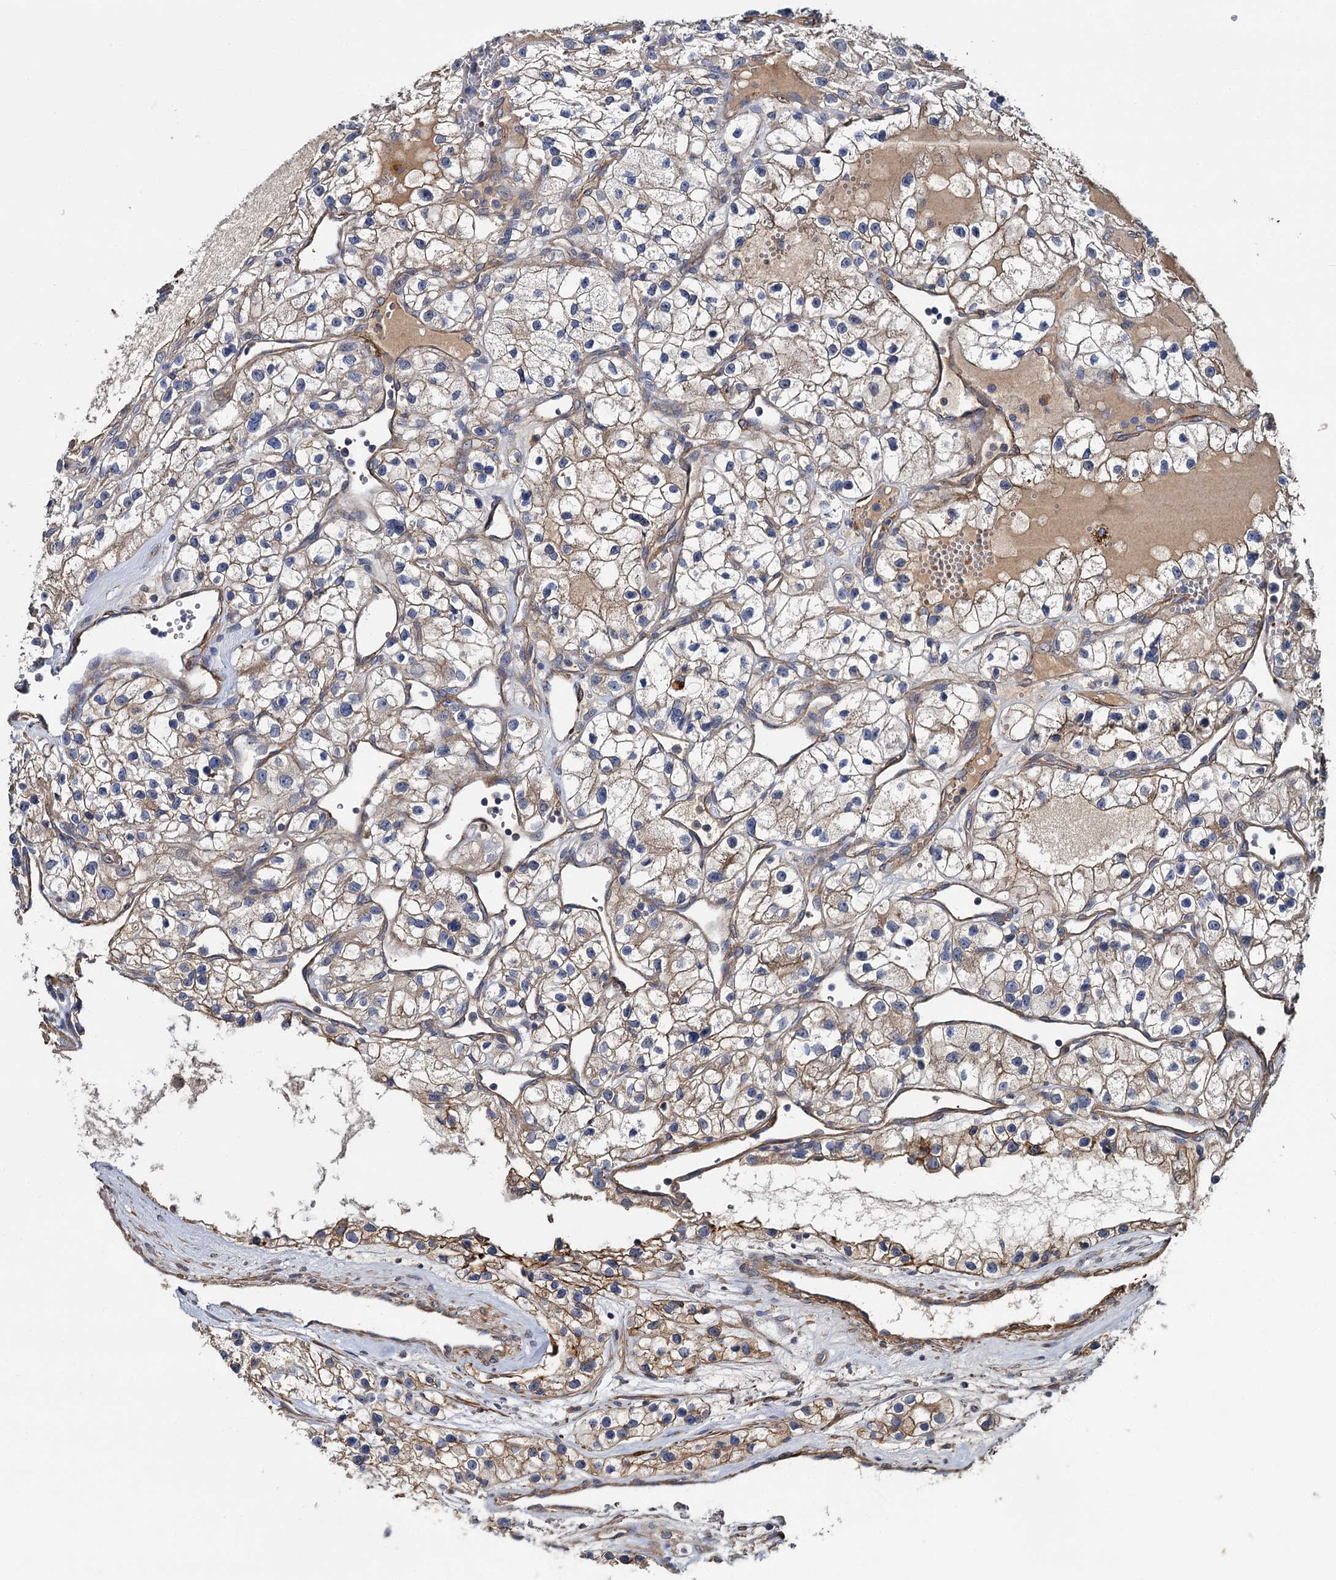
{"staining": {"intensity": "weak", "quantity": ">75%", "location": "cytoplasmic/membranous"}, "tissue": "renal cancer", "cell_type": "Tumor cells", "image_type": "cancer", "snomed": [{"axis": "morphology", "description": "Adenocarcinoma, NOS"}, {"axis": "topography", "description": "Kidney"}], "caption": "The image reveals a brown stain indicating the presence of a protein in the cytoplasmic/membranous of tumor cells in renal cancer (adenocarcinoma). (DAB IHC, brown staining for protein, blue staining for nuclei).", "gene": "ISM2", "patient": {"sex": "female", "age": 57}}